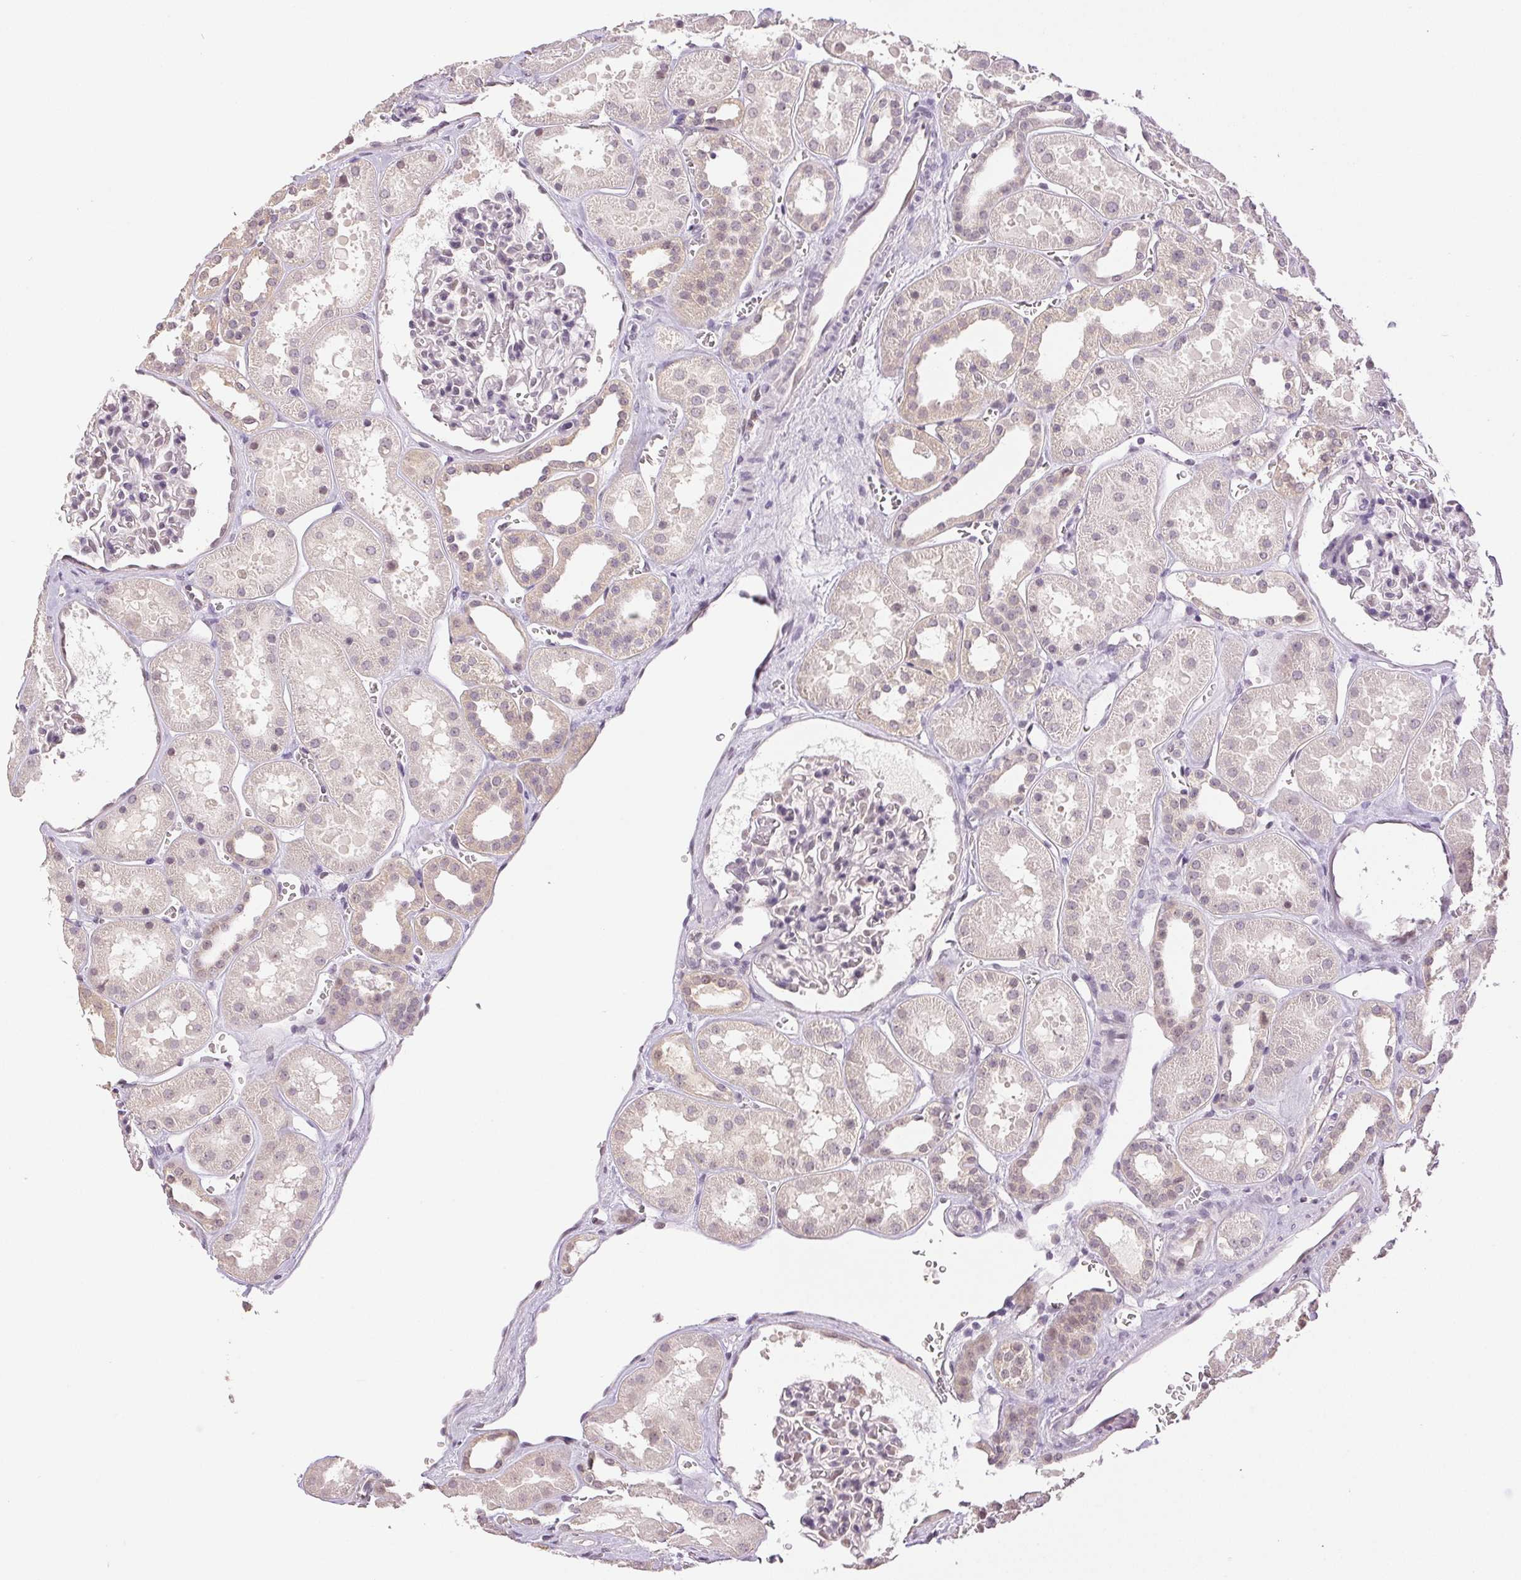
{"staining": {"intensity": "negative", "quantity": "none", "location": "none"}, "tissue": "kidney", "cell_type": "Cells in glomeruli", "image_type": "normal", "snomed": [{"axis": "morphology", "description": "Normal tissue, NOS"}, {"axis": "topography", "description": "Kidney"}], "caption": "IHC photomicrograph of unremarkable kidney stained for a protein (brown), which displays no staining in cells in glomeruli.", "gene": "PLCB1", "patient": {"sex": "female", "age": 41}}